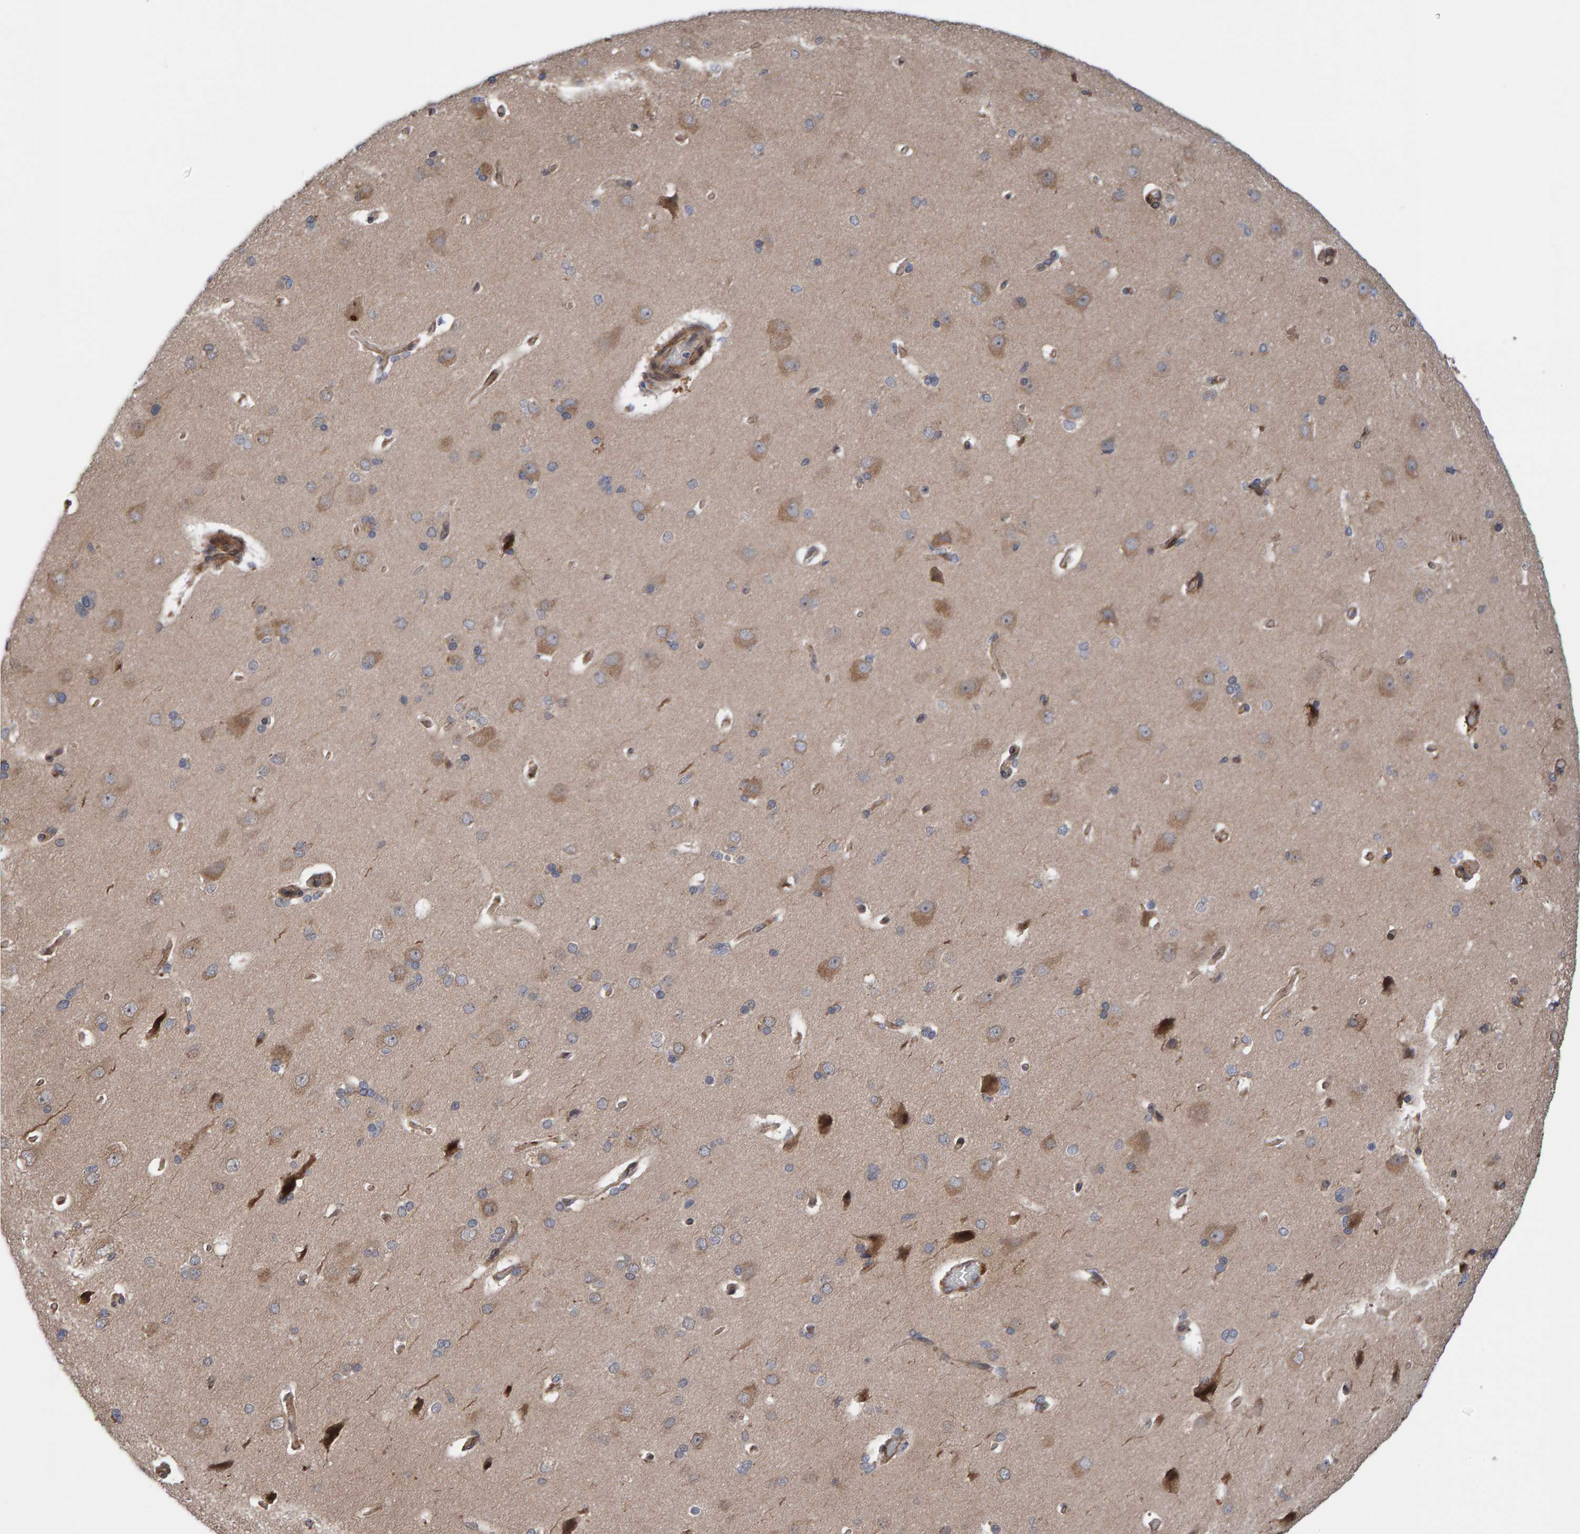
{"staining": {"intensity": "negative", "quantity": "none", "location": "none"}, "tissue": "cerebral cortex", "cell_type": "Endothelial cells", "image_type": "normal", "snomed": [{"axis": "morphology", "description": "Normal tissue, NOS"}, {"axis": "topography", "description": "Cerebral cortex"}], "caption": "An IHC image of unremarkable cerebral cortex is shown. There is no staining in endothelial cells of cerebral cortex.", "gene": "MFSD6L", "patient": {"sex": "male", "age": 62}}